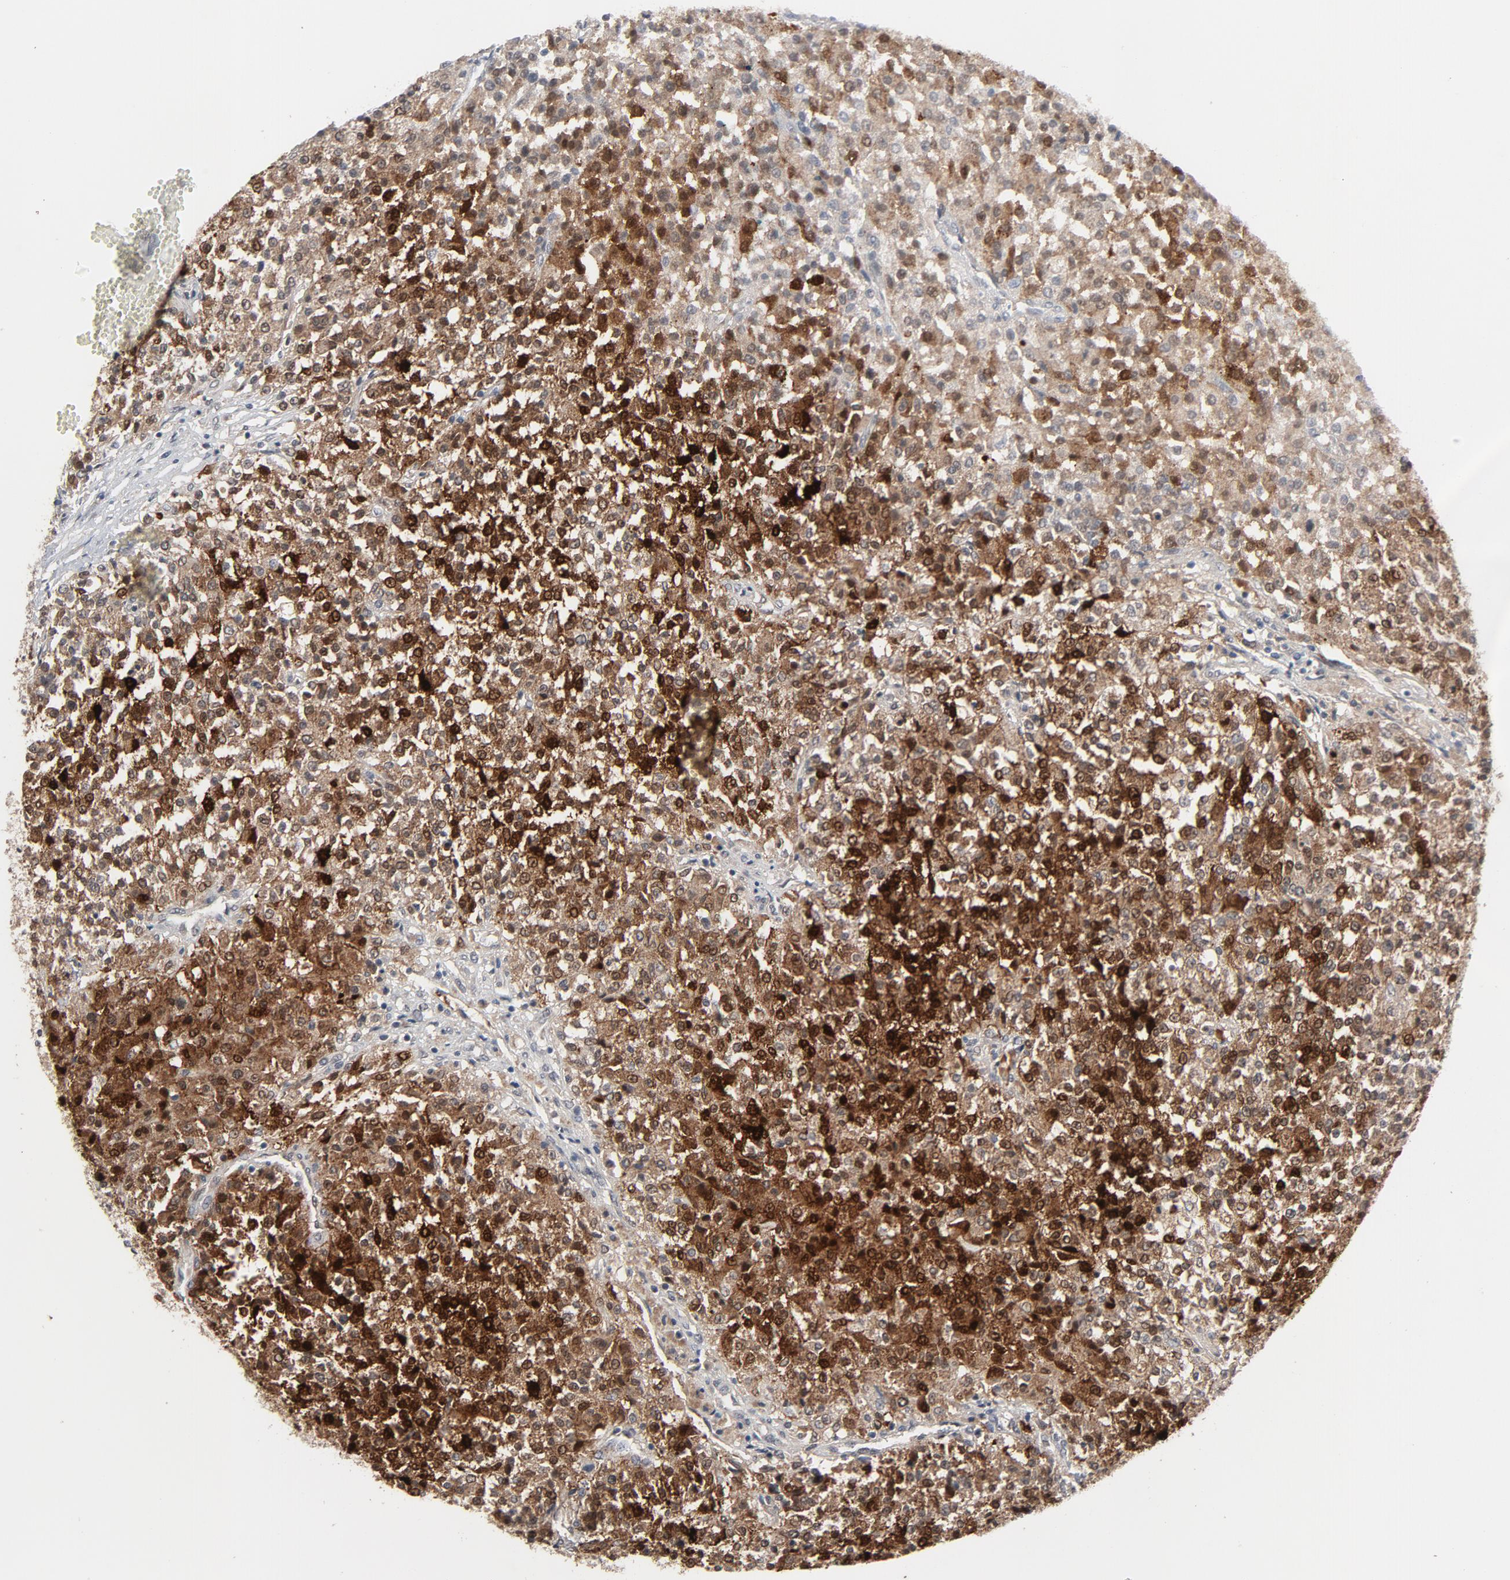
{"staining": {"intensity": "strong", "quantity": ">75%", "location": "cytoplasmic/membranous"}, "tissue": "testis cancer", "cell_type": "Tumor cells", "image_type": "cancer", "snomed": [{"axis": "morphology", "description": "Seminoma, NOS"}, {"axis": "topography", "description": "Testis"}], "caption": "Tumor cells demonstrate high levels of strong cytoplasmic/membranous staining in approximately >75% of cells in human testis cancer (seminoma). (Brightfield microscopy of DAB IHC at high magnification).", "gene": "MT3", "patient": {"sex": "male", "age": 59}}